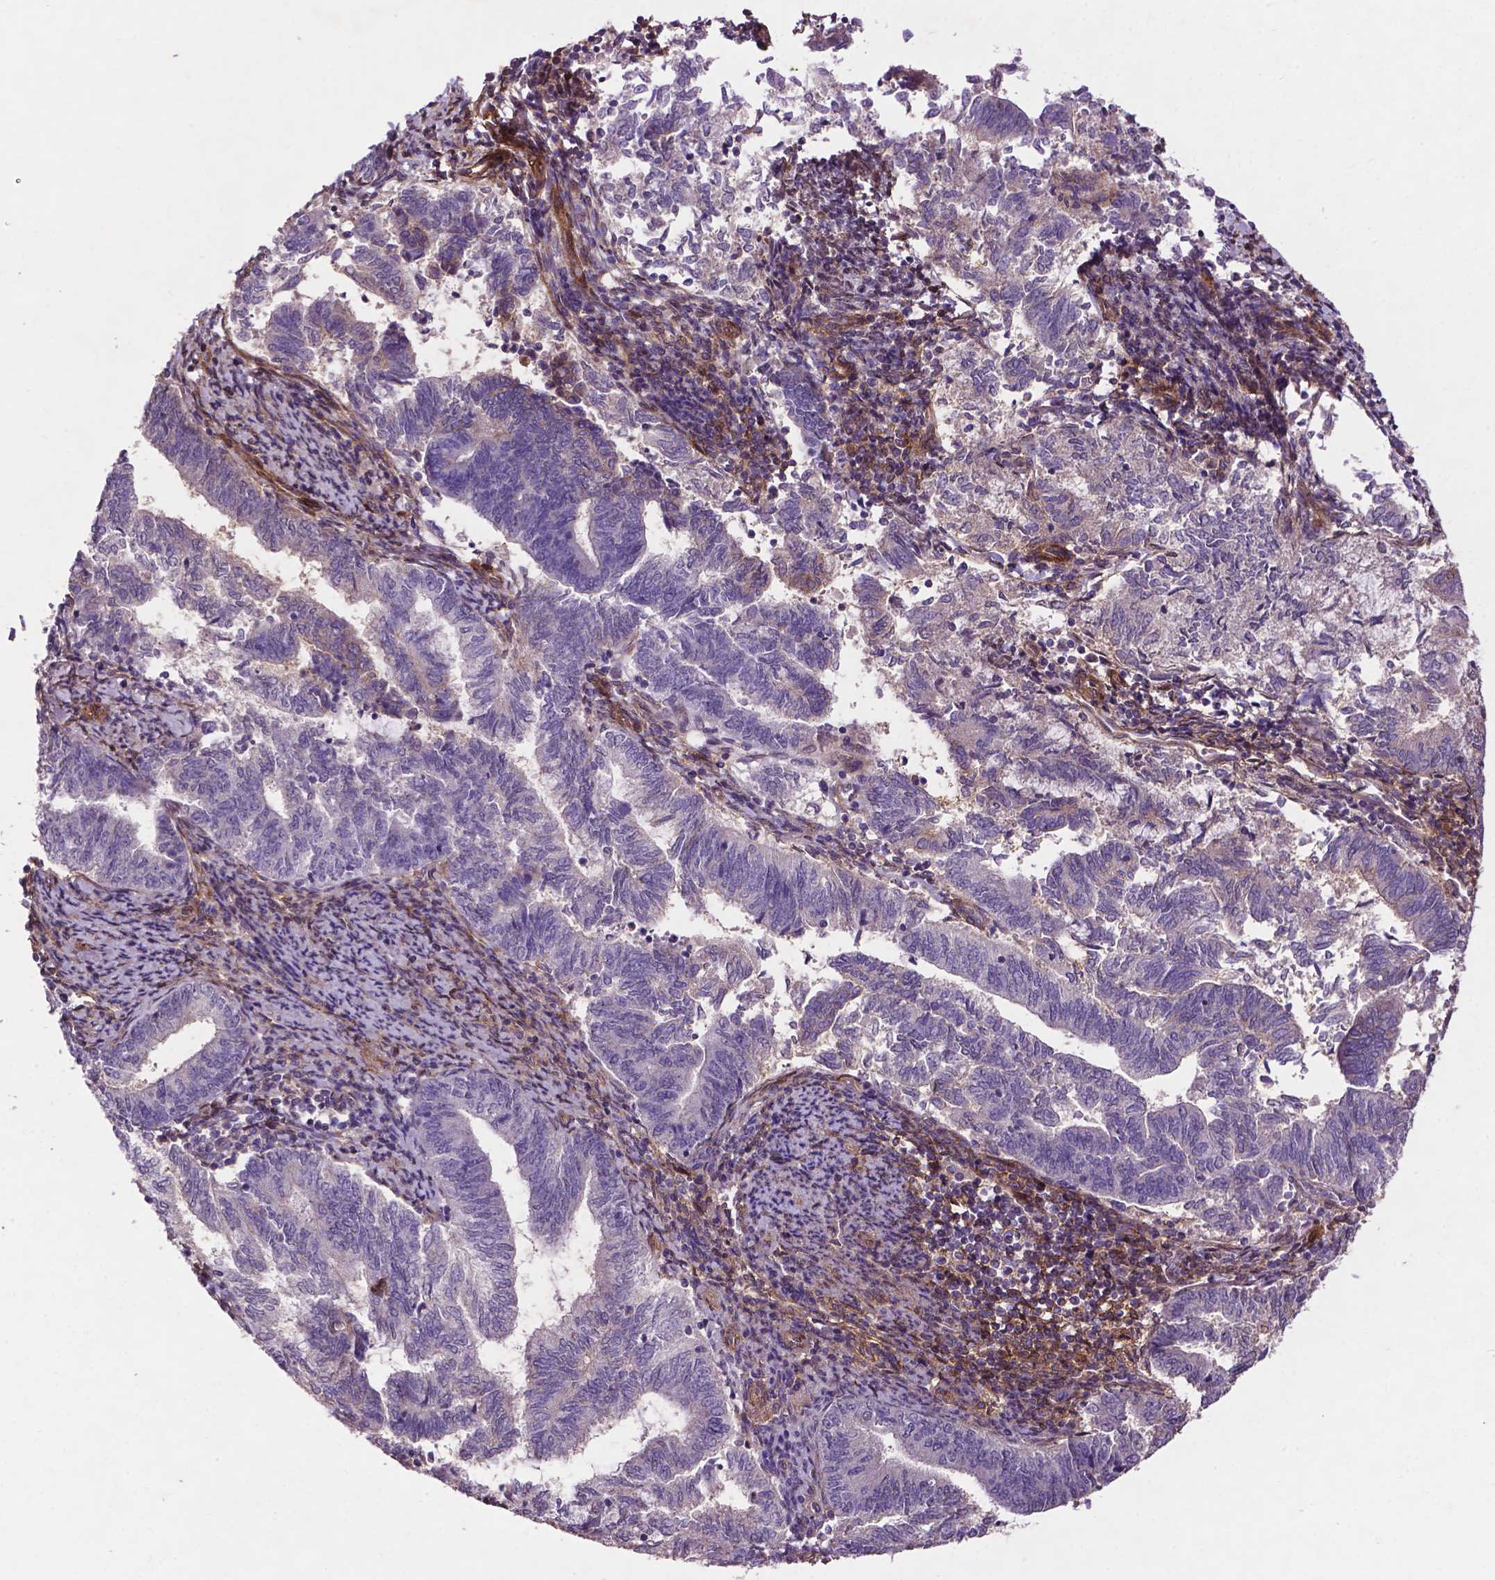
{"staining": {"intensity": "negative", "quantity": "none", "location": "none"}, "tissue": "endometrial cancer", "cell_type": "Tumor cells", "image_type": "cancer", "snomed": [{"axis": "morphology", "description": "Adenocarcinoma, NOS"}, {"axis": "topography", "description": "Endometrium"}], "caption": "Immunohistochemistry (IHC) micrograph of endometrial cancer stained for a protein (brown), which shows no staining in tumor cells.", "gene": "RRAS", "patient": {"sex": "female", "age": 65}}